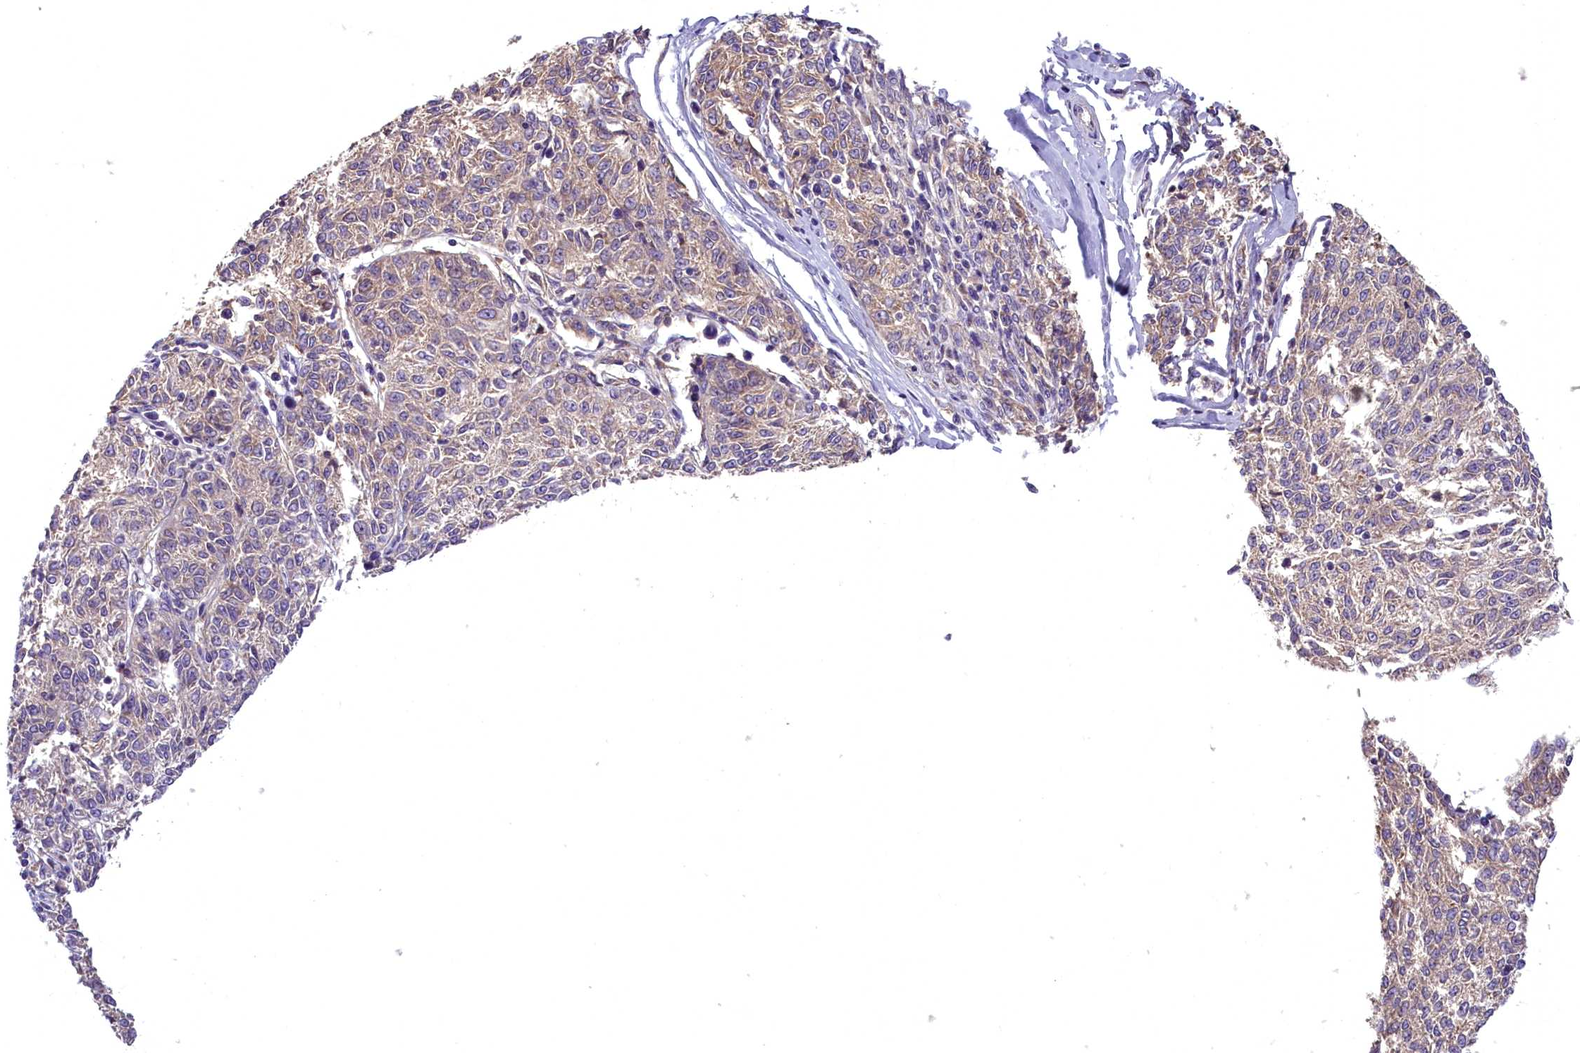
{"staining": {"intensity": "weak", "quantity": "25%-75%", "location": "cytoplasmic/membranous"}, "tissue": "melanoma", "cell_type": "Tumor cells", "image_type": "cancer", "snomed": [{"axis": "morphology", "description": "Malignant melanoma, NOS"}, {"axis": "topography", "description": "Skin"}], "caption": "Immunohistochemistry (IHC) staining of malignant melanoma, which shows low levels of weak cytoplasmic/membranous staining in approximately 25%-75% of tumor cells indicating weak cytoplasmic/membranous protein staining. The staining was performed using DAB (brown) for protein detection and nuclei were counterstained in hematoxylin (blue).", "gene": "DNAJB9", "patient": {"sex": "female", "age": 72}}